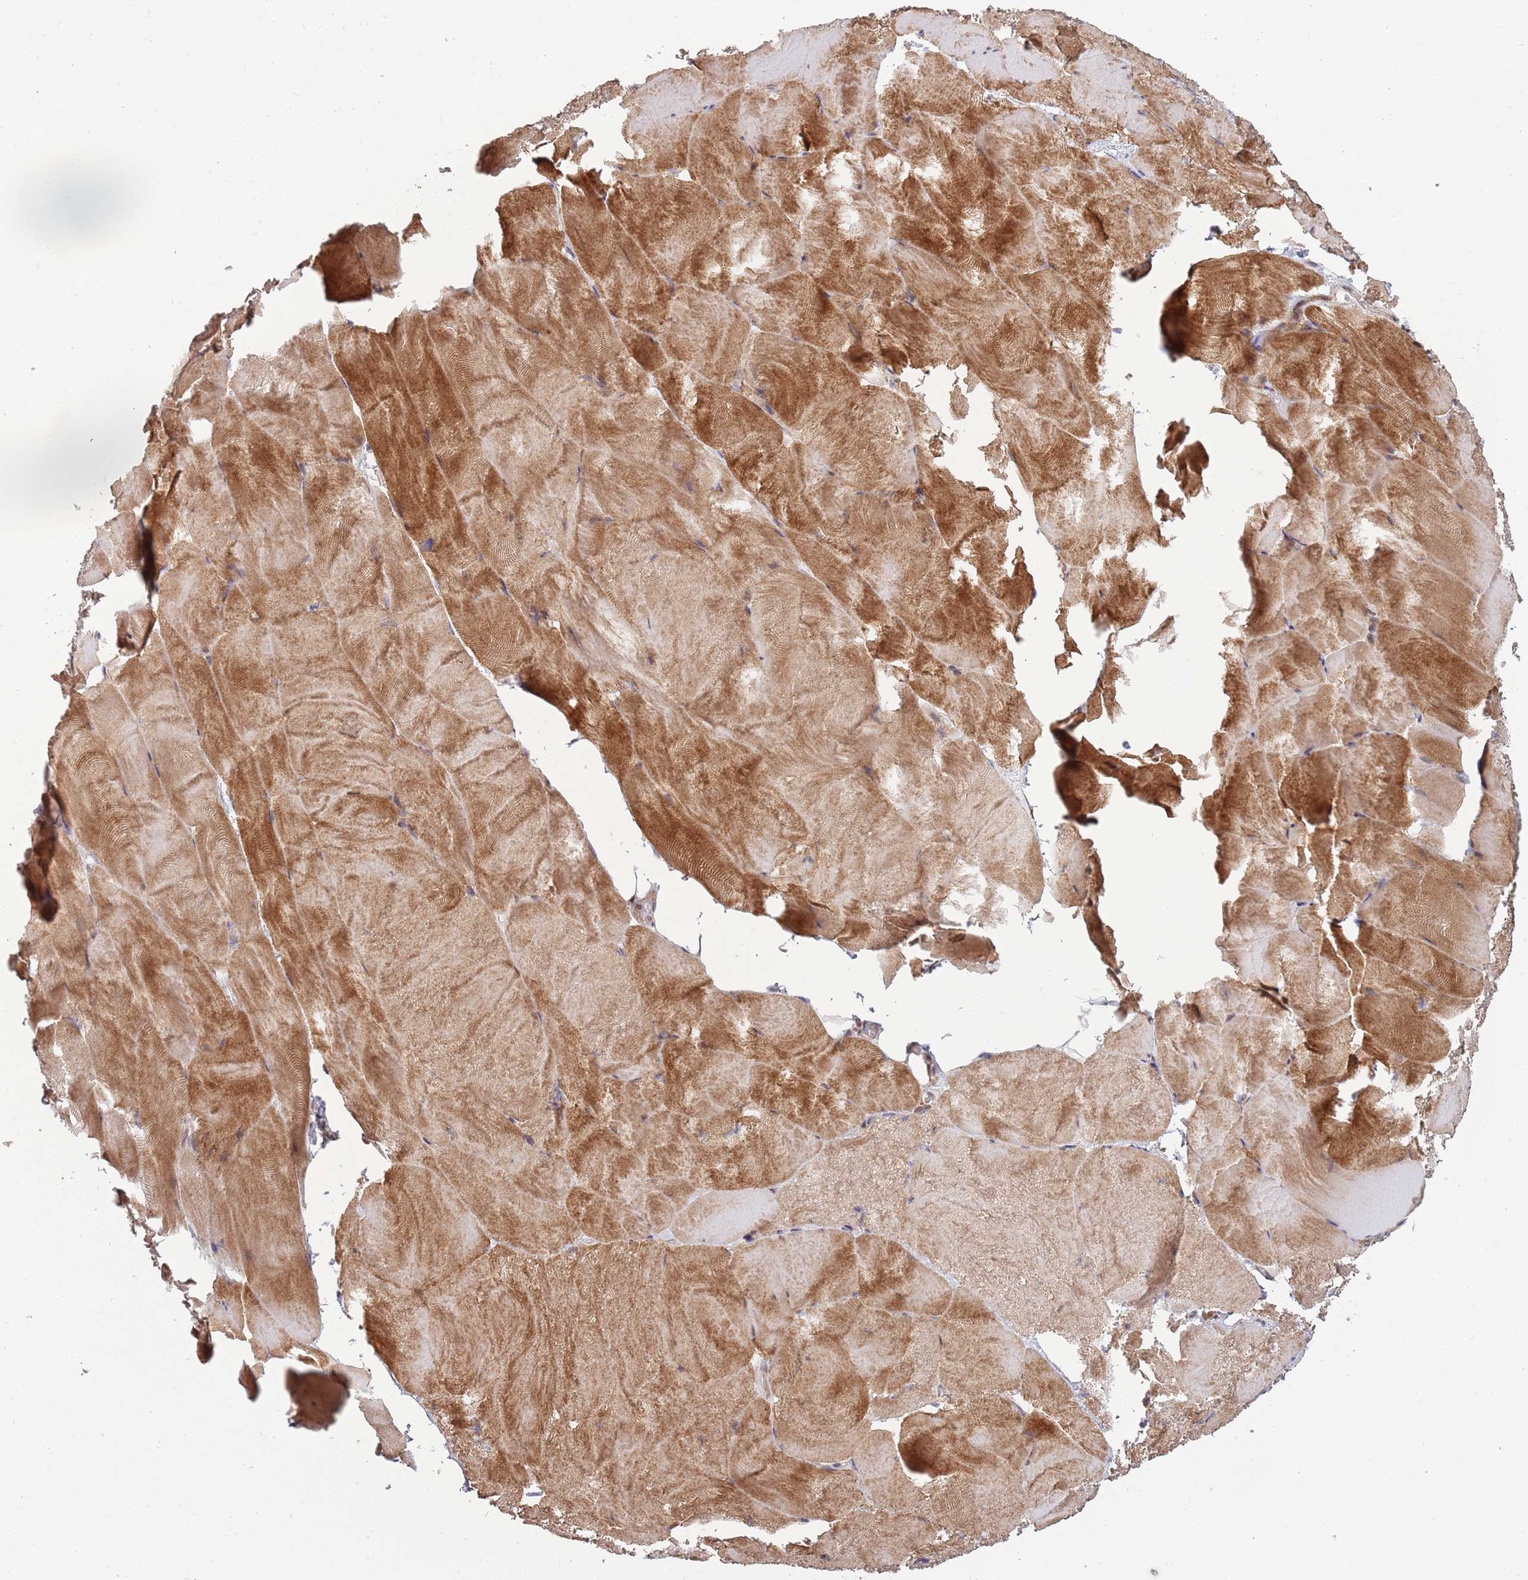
{"staining": {"intensity": "moderate", "quantity": ">75%", "location": "cytoplasmic/membranous,nuclear"}, "tissue": "skeletal muscle", "cell_type": "Myocytes", "image_type": "normal", "snomed": [{"axis": "morphology", "description": "Normal tissue, NOS"}, {"axis": "topography", "description": "Skeletal muscle"}], "caption": "Immunohistochemistry image of unremarkable human skeletal muscle stained for a protein (brown), which displays medium levels of moderate cytoplasmic/membranous,nuclear positivity in about >75% of myocytes.", "gene": "SYNDIG1L", "patient": {"sex": "female", "age": 64}}